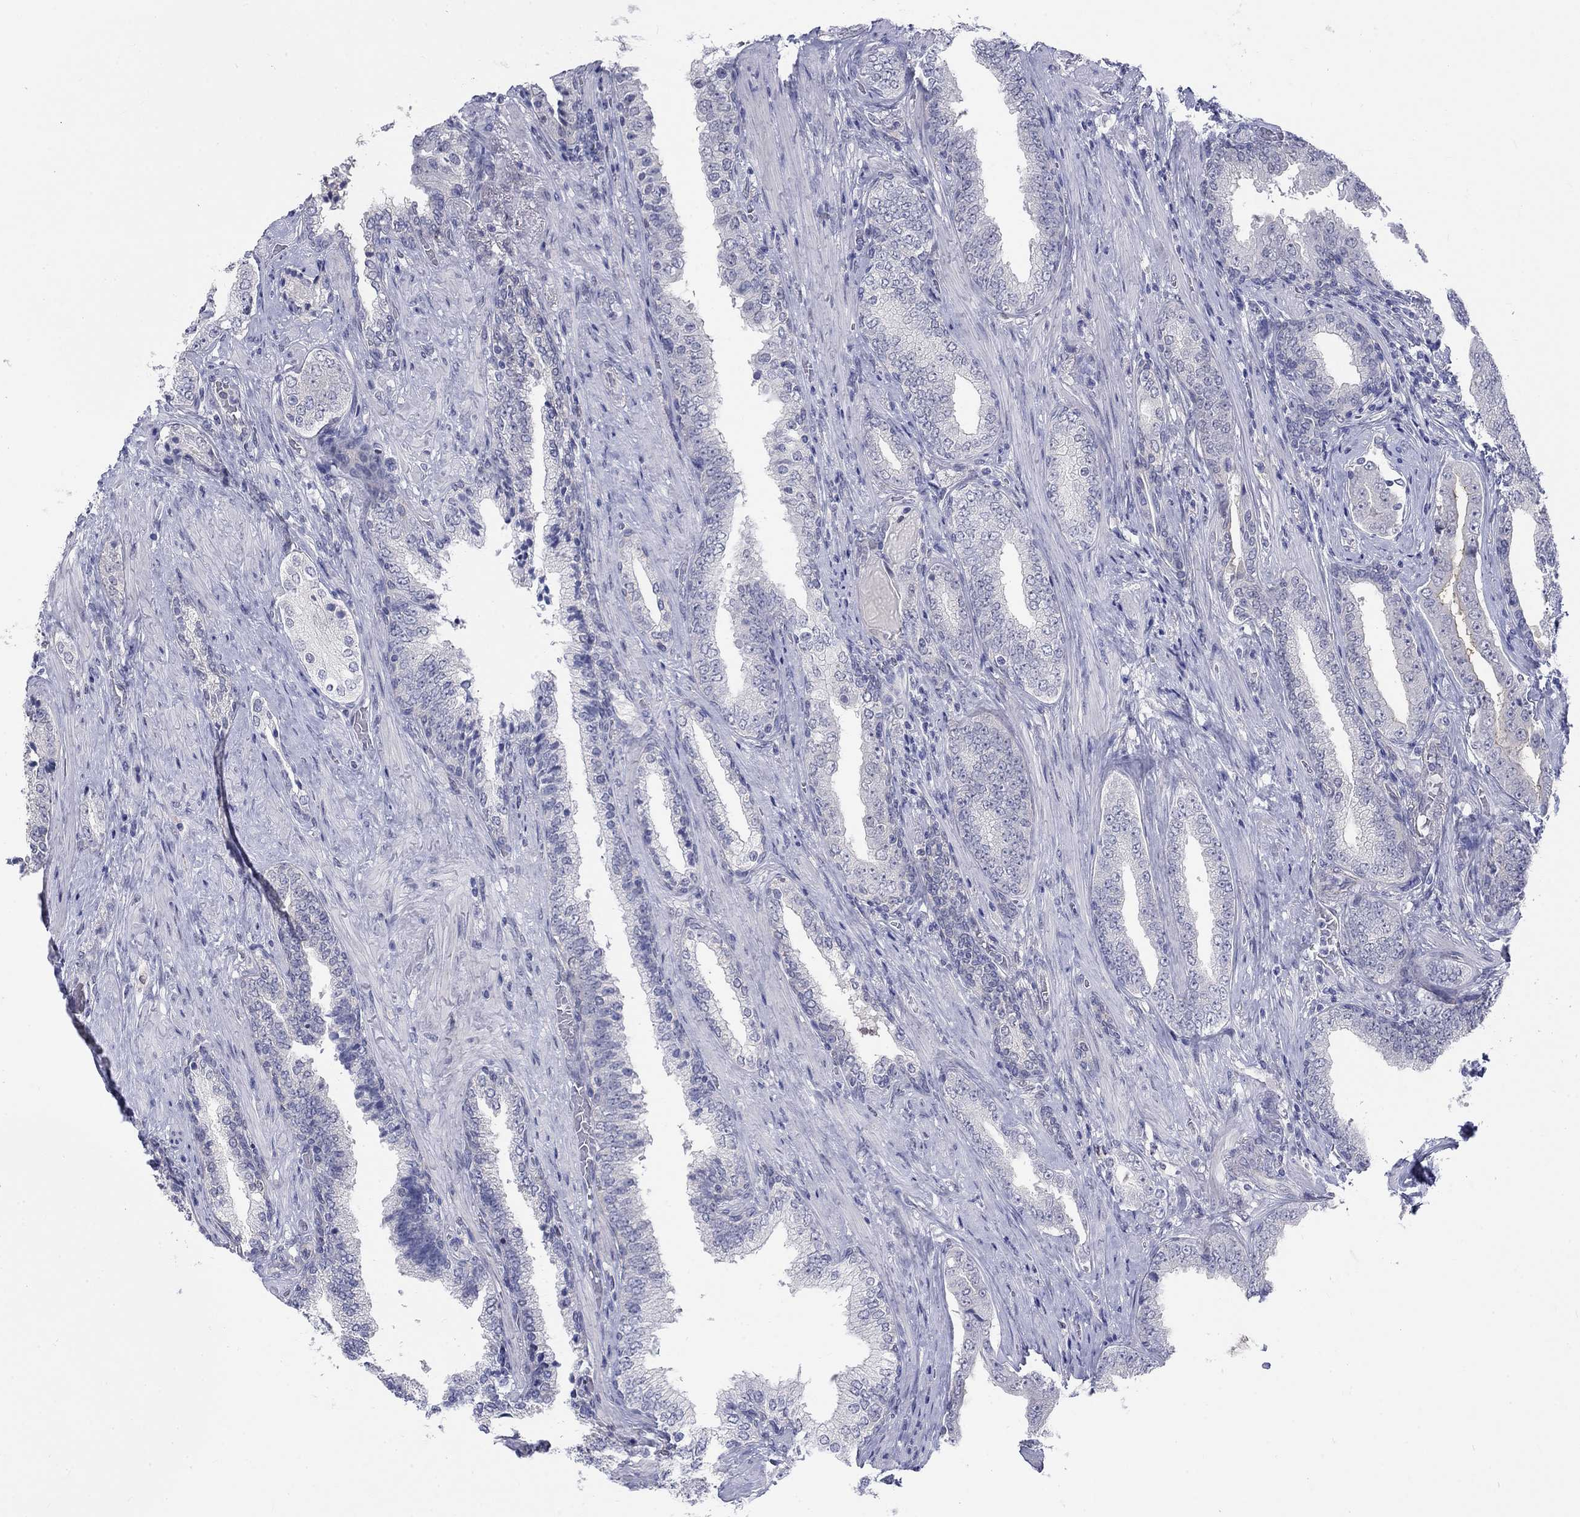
{"staining": {"intensity": "negative", "quantity": "none", "location": "none"}, "tissue": "prostate cancer", "cell_type": "Tumor cells", "image_type": "cancer", "snomed": [{"axis": "morphology", "description": "Adenocarcinoma, Low grade"}, {"axis": "topography", "description": "Prostate and seminal vesicle, NOS"}], "caption": "Prostate cancer (adenocarcinoma (low-grade)) stained for a protein using immunohistochemistry displays no expression tumor cells.", "gene": "EGFLAM", "patient": {"sex": "male", "age": 61}}